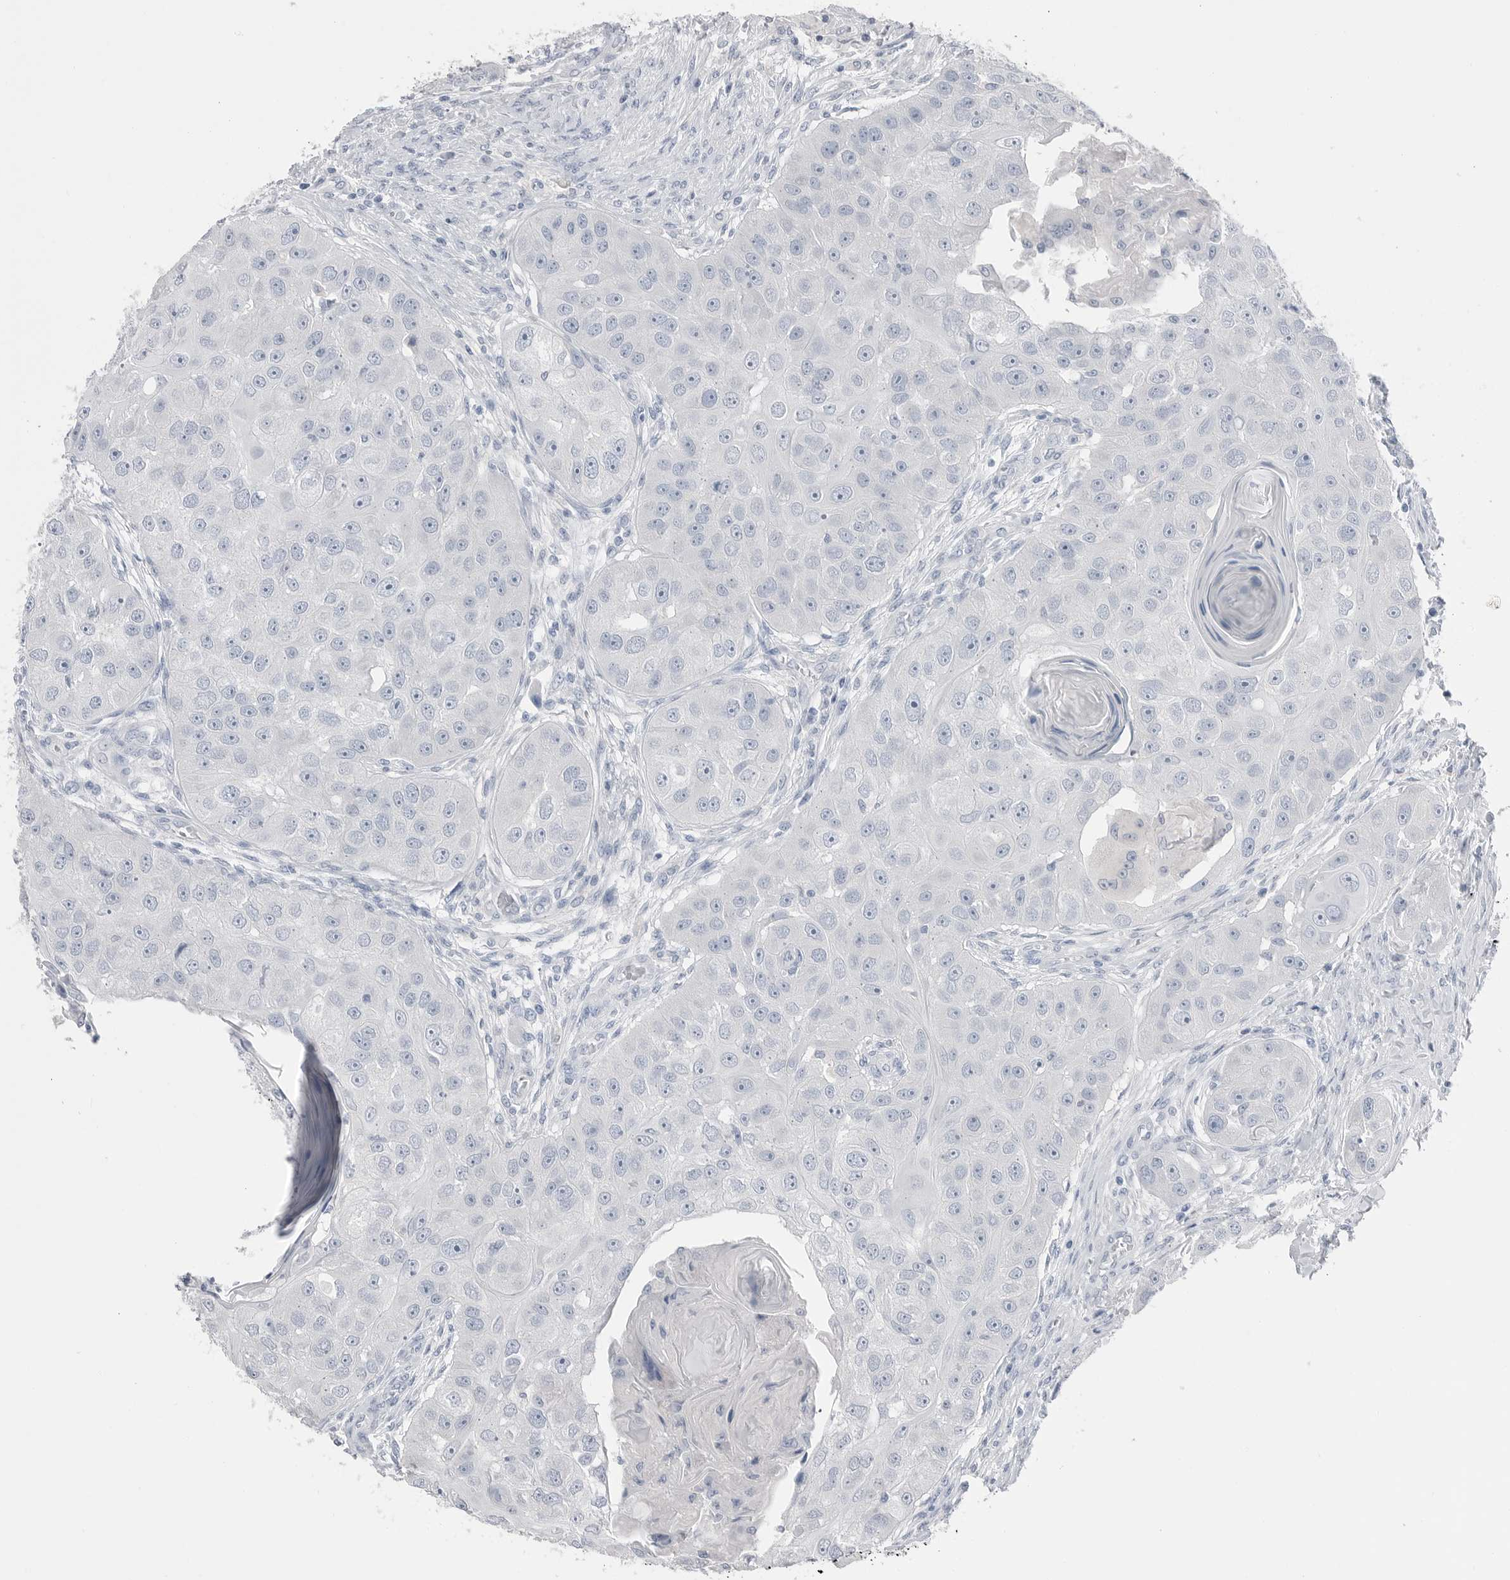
{"staining": {"intensity": "negative", "quantity": "none", "location": "none"}, "tissue": "head and neck cancer", "cell_type": "Tumor cells", "image_type": "cancer", "snomed": [{"axis": "morphology", "description": "Normal tissue, NOS"}, {"axis": "morphology", "description": "Squamous cell carcinoma, NOS"}, {"axis": "topography", "description": "Skeletal muscle"}, {"axis": "topography", "description": "Head-Neck"}], "caption": "High magnification brightfield microscopy of squamous cell carcinoma (head and neck) stained with DAB (3,3'-diaminobenzidine) (brown) and counterstained with hematoxylin (blue): tumor cells show no significant positivity.", "gene": "ABHD12", "patient": {"sex": "male", "age": 51}}